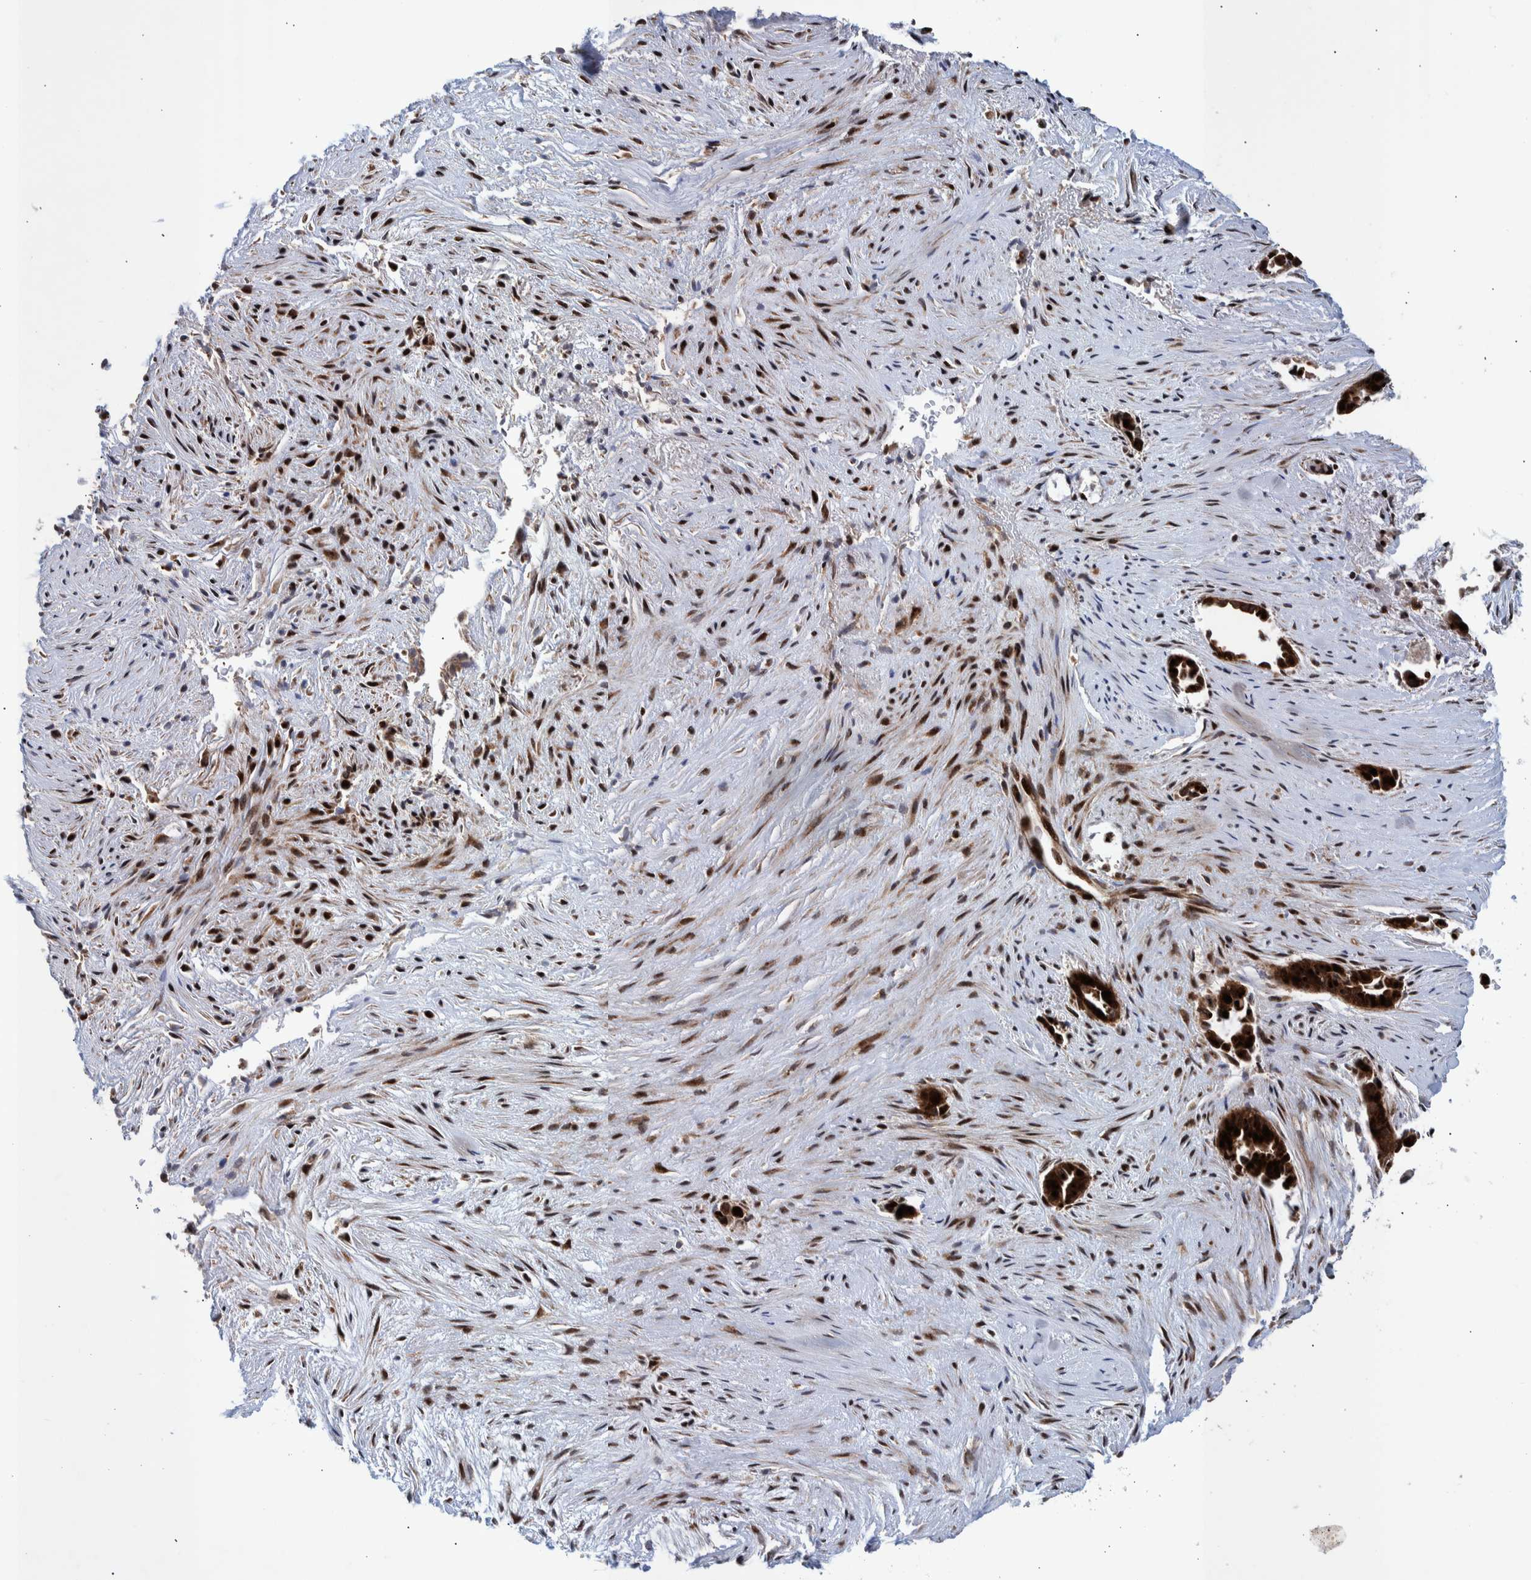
{"staining": {"intensity": "strong", "quantity": ">75%", "location": "cytoplasmic/membranous,nuclear"}, "tissue": "liver cancer", "cell_type": "Tumor cells", "image_type": "cancer", "snomed": [{"axis": "morphology", "description": "Cholangiocarcinoma"}, {"axis": "topography", "description": "Liver"}], "caption": "Cholangiocarcinoma (liver) stained with IHC displays strong cytoplasmic/membranous and nuclear positivity in about >75% of tumor cells.", "gene": "SHISA6", "patient": {"sex": "female", "age": 55}}